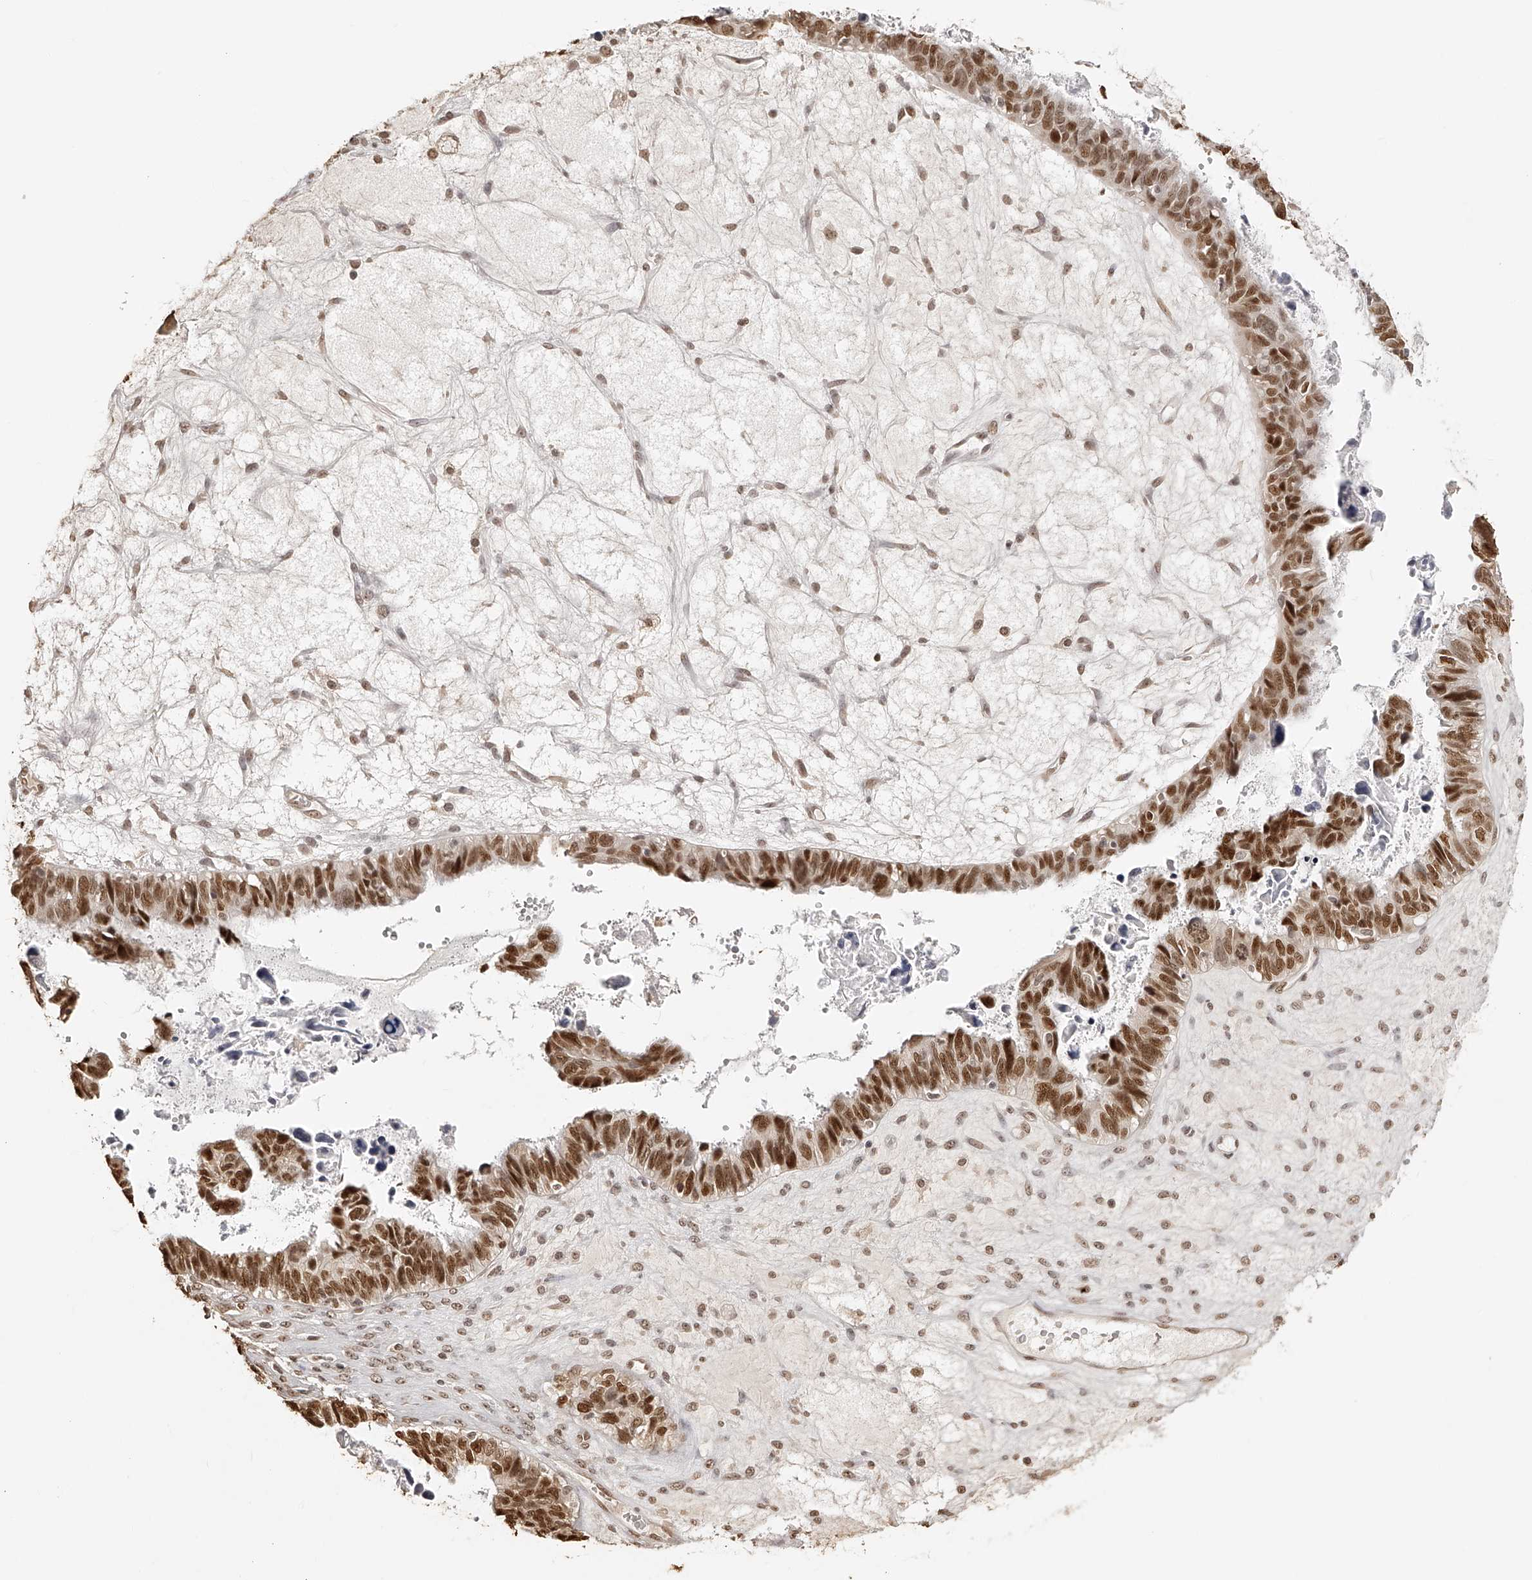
{"staining": {"intensity": "strong", "quantity": ">75%", "location": "nuclear"}, "tissue": "ovarian cancer", "cell_type": "Tumor cells", "image_type": "cancer", "snomed": [{"axis": "morphology", "description": "Cystadenocarcinoma, serous, NOS"}, {"axis": "topography", "description": "Ovary"}], "caption": "Immunohistochemistry (IHC) image of neoplastic tissue: human ovarian cancer (serous cystadenocarcinoma) stained using immunohistochemistry shows high levels of strong protein expression localized specifically in the nuclear of tumor cells, appearing as a nuclear brown color.", "gene": "ZNF503", "patient": {"sex": "female", "age": 79}}